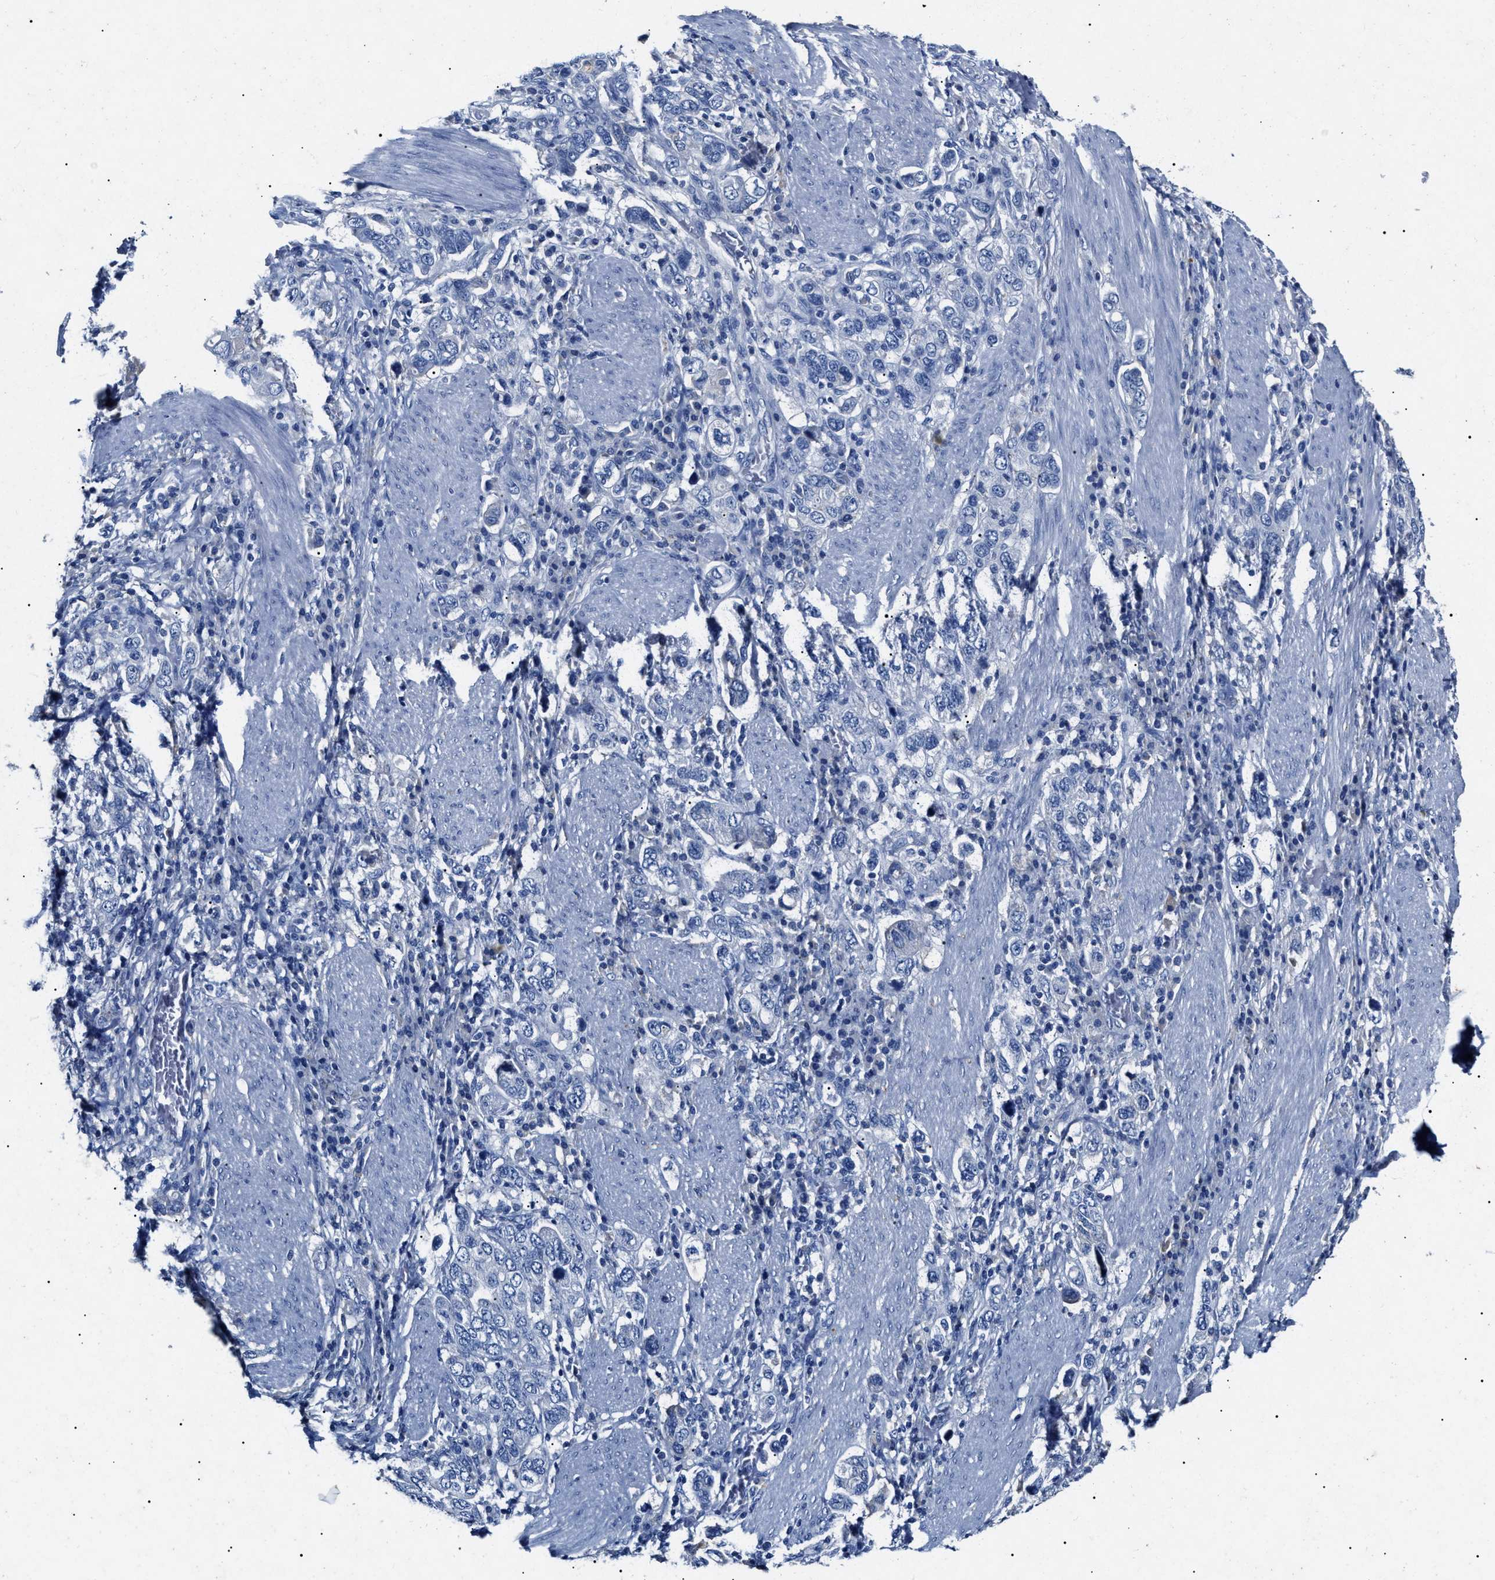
{"staining": {"intensity": "negative", "quantity": "none", "location": "none"}, "tissue": "stomach cancer", "cell_type": "Tumor cells", "image_type": "cancer", "snomed": [{"axis": "morphology", "description": "Adenocarcinoma, NOS"}, {"axis": "topography", "description": "Stomach, upper"}], "caption": "Tumor cells show no significant staining in stomach cancer (adenocarcinoma).", "gene": "LRRC8E", "patient": {"sex": "male", "age": 62}}